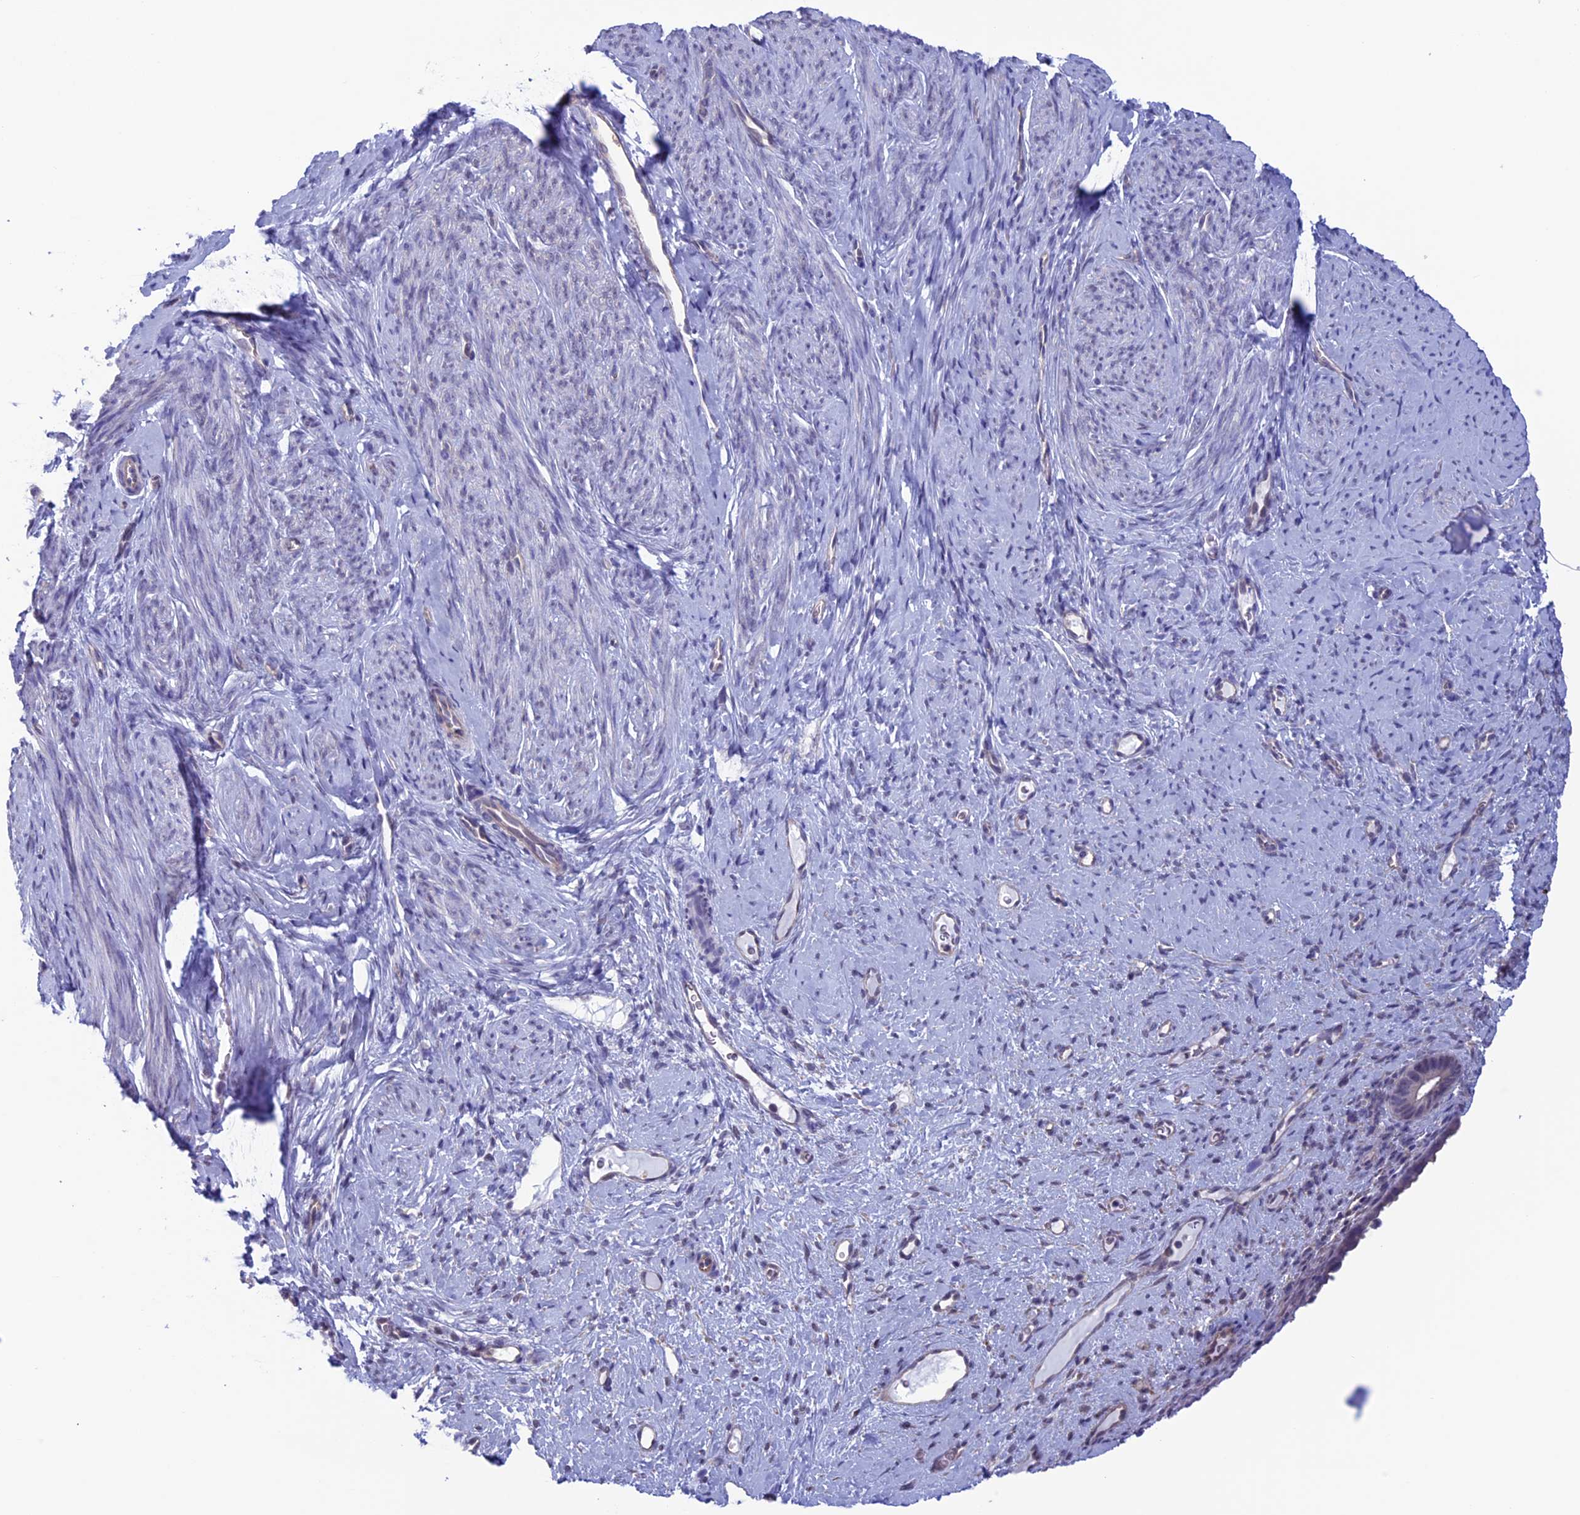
{"staining": {"intensity": "negative", "quantity": "none", "location": "none"}, "tissue": "endometrium", "cell_type": "Cells in endometrial stroma", "image_type": "normal", "snomed": [{"axis": "morphology", "description": "Normal tissue, NOS"}, {"axis": "topography", "description": "Endometrium"}], "caption": "Photomicrograph shows no protein staining in cells in endometrial stroma of unremarkable endometrium.", "gene": "SLC1A6", "patient": {"sex": "female", "age": 65}}